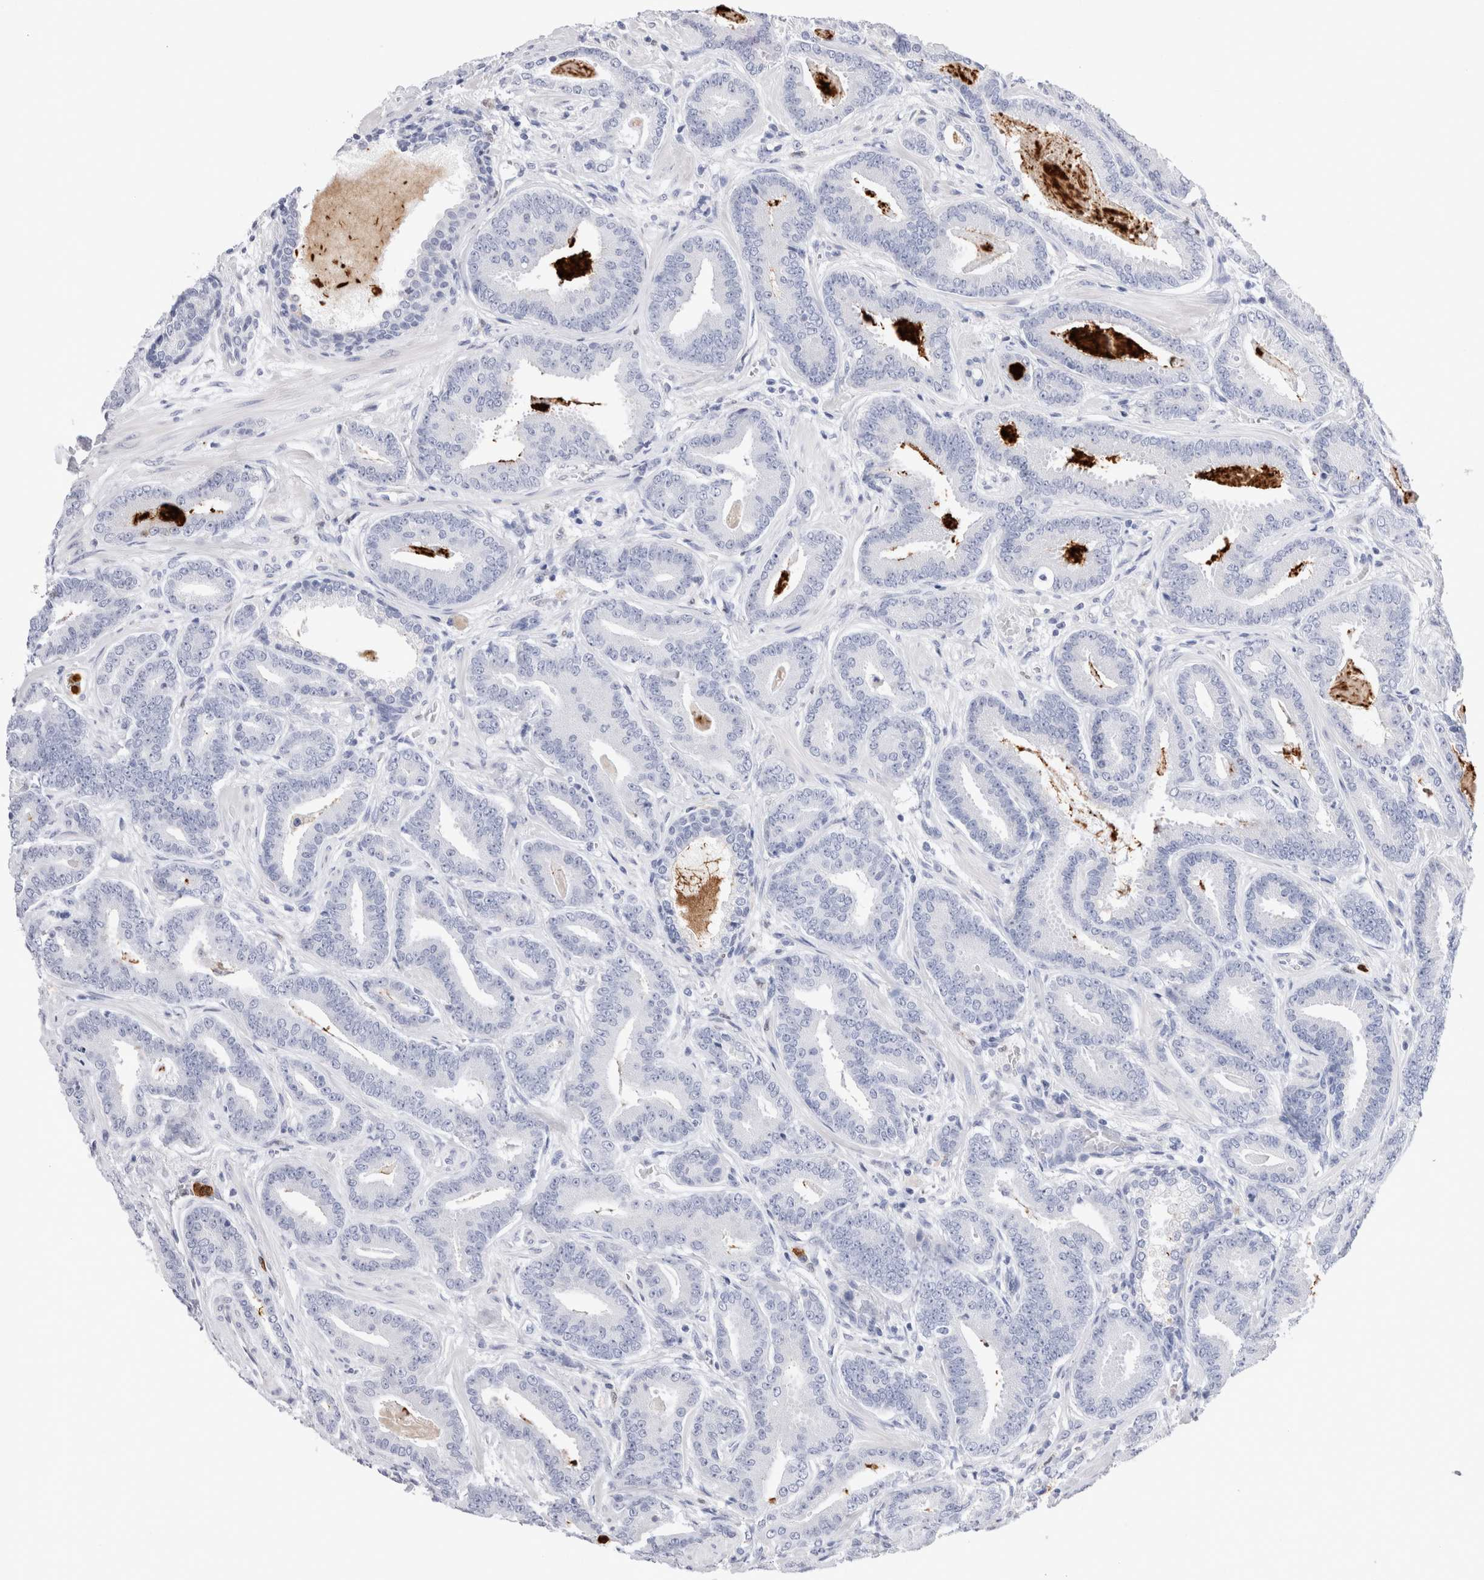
{"staining": {"intensity": "negative", "quantity": "none", "location": "none"}, "tissue": "prostate cancer", "cell_type": "Tumor cells", "image_type": "cancer", "snomed": [{"axis": "morphology", "description": "Adenocarcinoma, Low grade"}, {"axis": "topography", "description": "Prostate"}], "caption": "Tumor cells are negative for brown protein staining in prostate adenocarcinoma (low-grade).", "gene": "SLC10A5", "patient": {"sex": "male", "age": 62}}